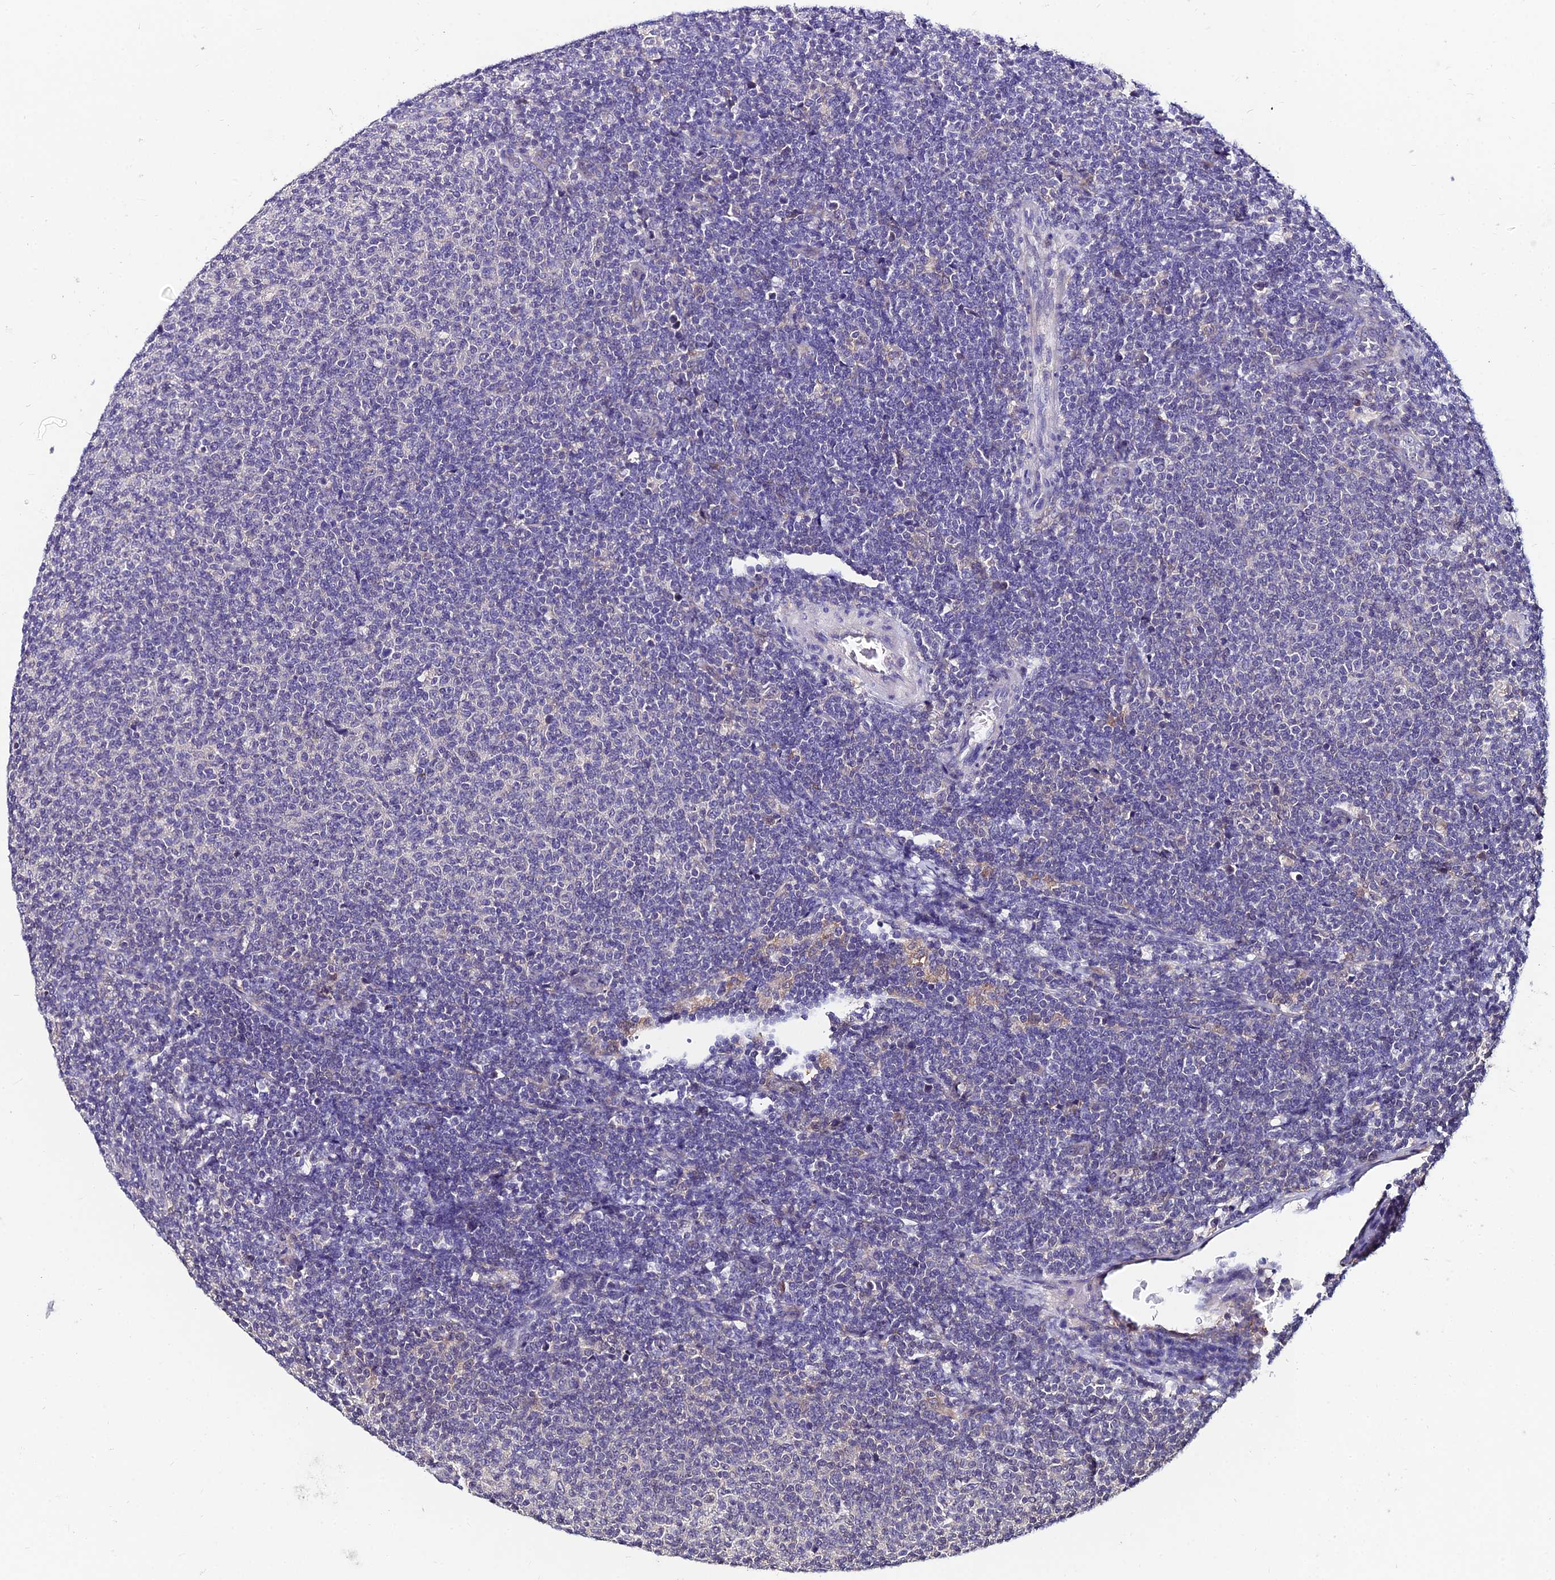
{"staining": {"intensity": "negative", "quantity": "none", "location": "none"}, "tissue": "lymphoma", "cell_type": "Tumor cells", "image_type": "cancer", "snomed": [{"axis": "morphology", "description": "Malignant lymphoma, non-Hodgkin's type, Low grade"}, {"axis": "topography", "description": "Lymph node"}], "caption": "High magnification brightfield microscopy of lymphoma stained with DAB (3,3'-diaminobenzidine) (brown) and counterstained with hematoxylin (blue): tumor cells show no significant positivity.", "gene": "LGALS7", "patient": {"sex": "male", "age": 66}}